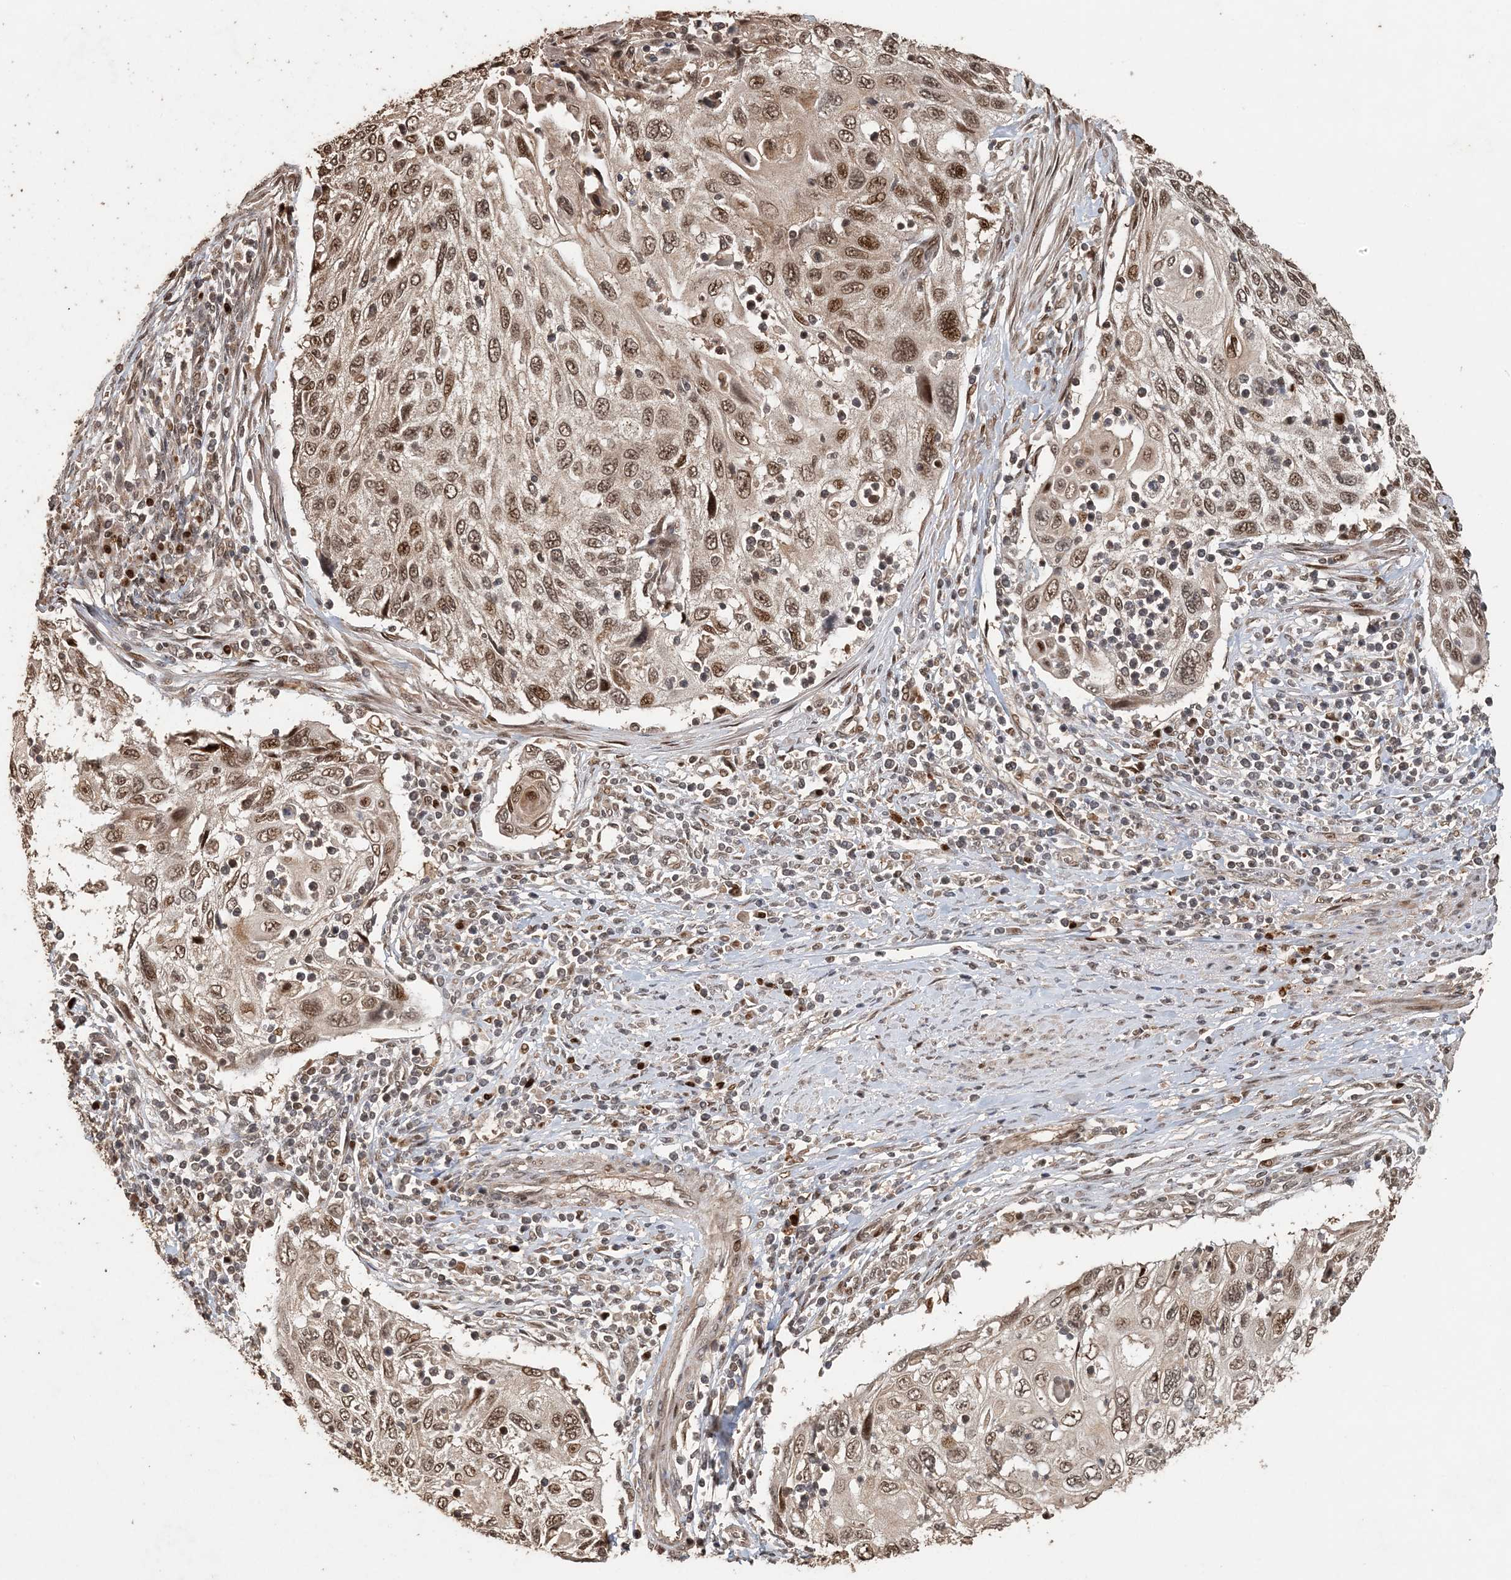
{"staining": {"intensity": "moderate", "quantity": ">75%", "location": "nuclear"}, "tissue": "cervical cancer", "cell_type": "Tumor cells", "image_type": "cancer", "snomed": [{"axis": "morphology", "description": "Squamous cell carcinoma, NOS"}, {"axis": "topography", "description": "Cervix"}], "caption": "A brown stain labels moderate nuclear positivity of a protein in squamous cell carcinoma (cervical) tumor cells.", "gene": "ATP13A2", "patient": {"sex": "female", "age": 70}}